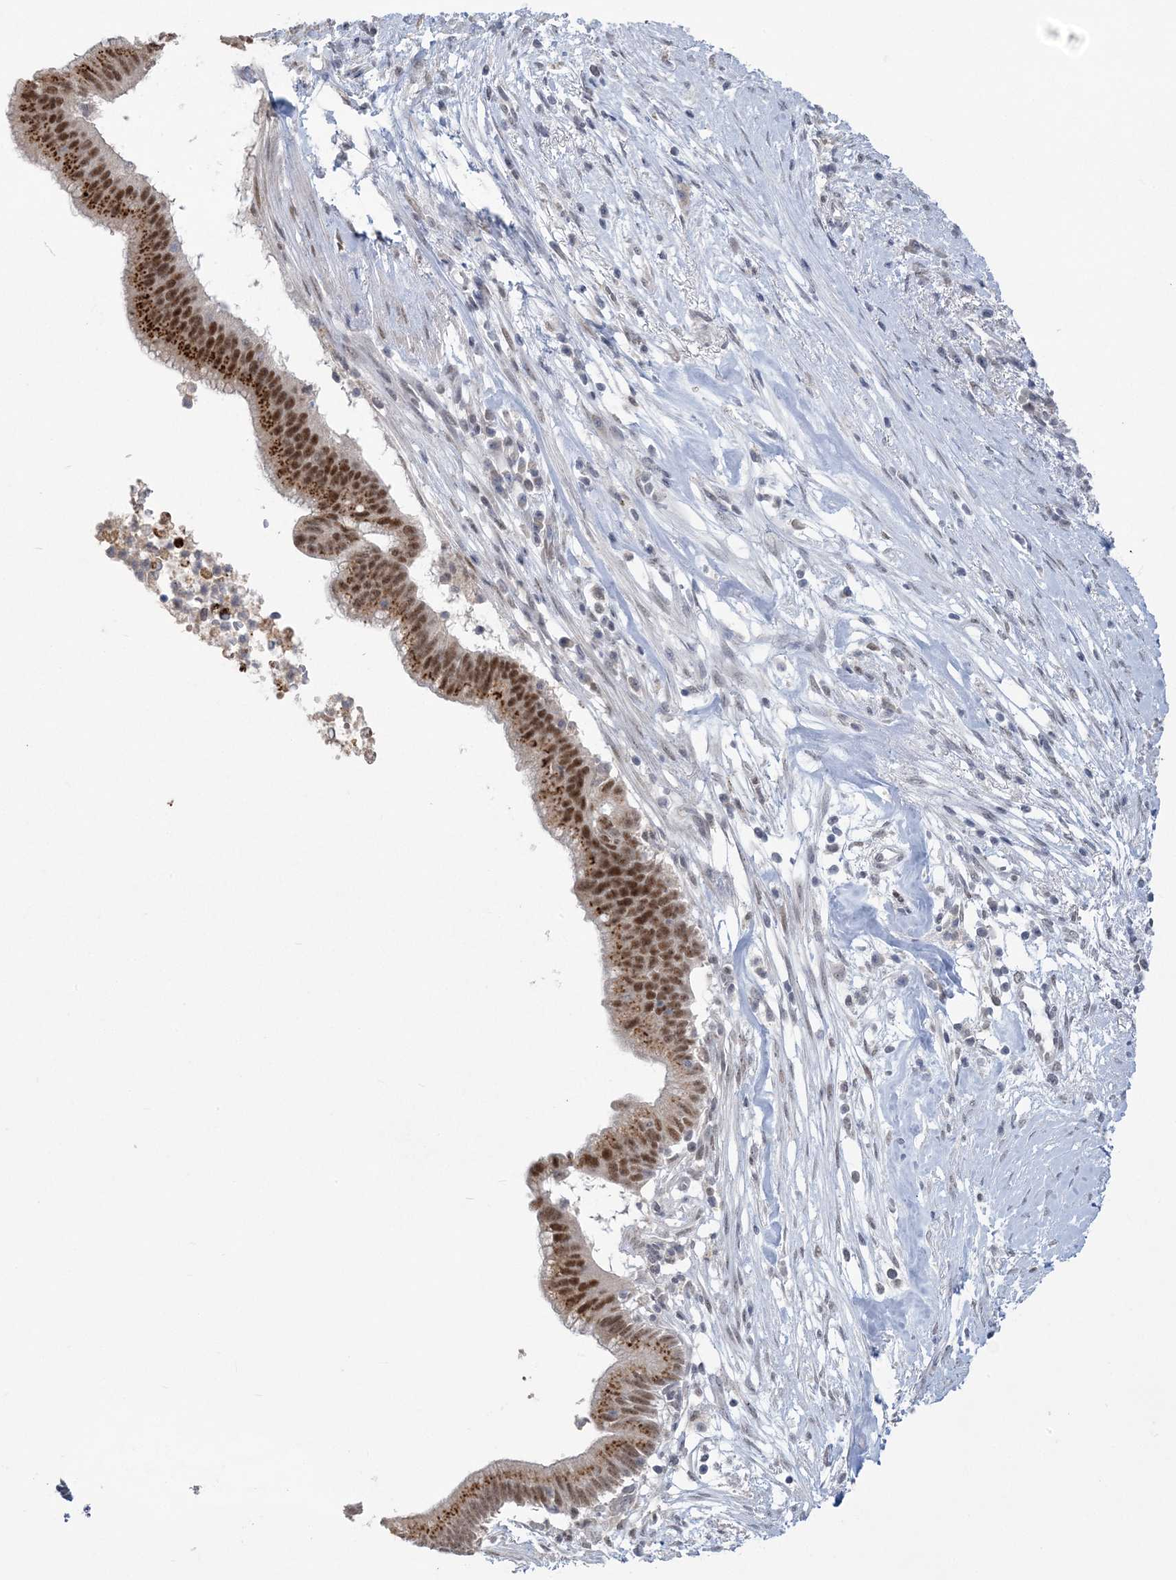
{"staining": {"intensity": "strong", "quantity": ">75%", "location": "cytoplasmic/membranous,nuclear"}, "tissue": "pancreatic cancer", "cell_type": "Tumor cells", "image_type": "cancer", "snomed": [{"axis": "morphology", "description": "Adenocarcinoma, NOS"}, {"axis": "topography", "description": "Pancreas"}], "caption": "Tumor cells show high levels of strong cytoplasmic/membranous and nuclear positivity in approximately >75% of cells in human adenocarcinoma (pancreatic). (DAB (3,3'-diaminobenzidine) IHC, brown staining for protein, blue staining for nuclei).", "gene": "ZBTB7A", "patient": {"sex": "male", "age": 68}}